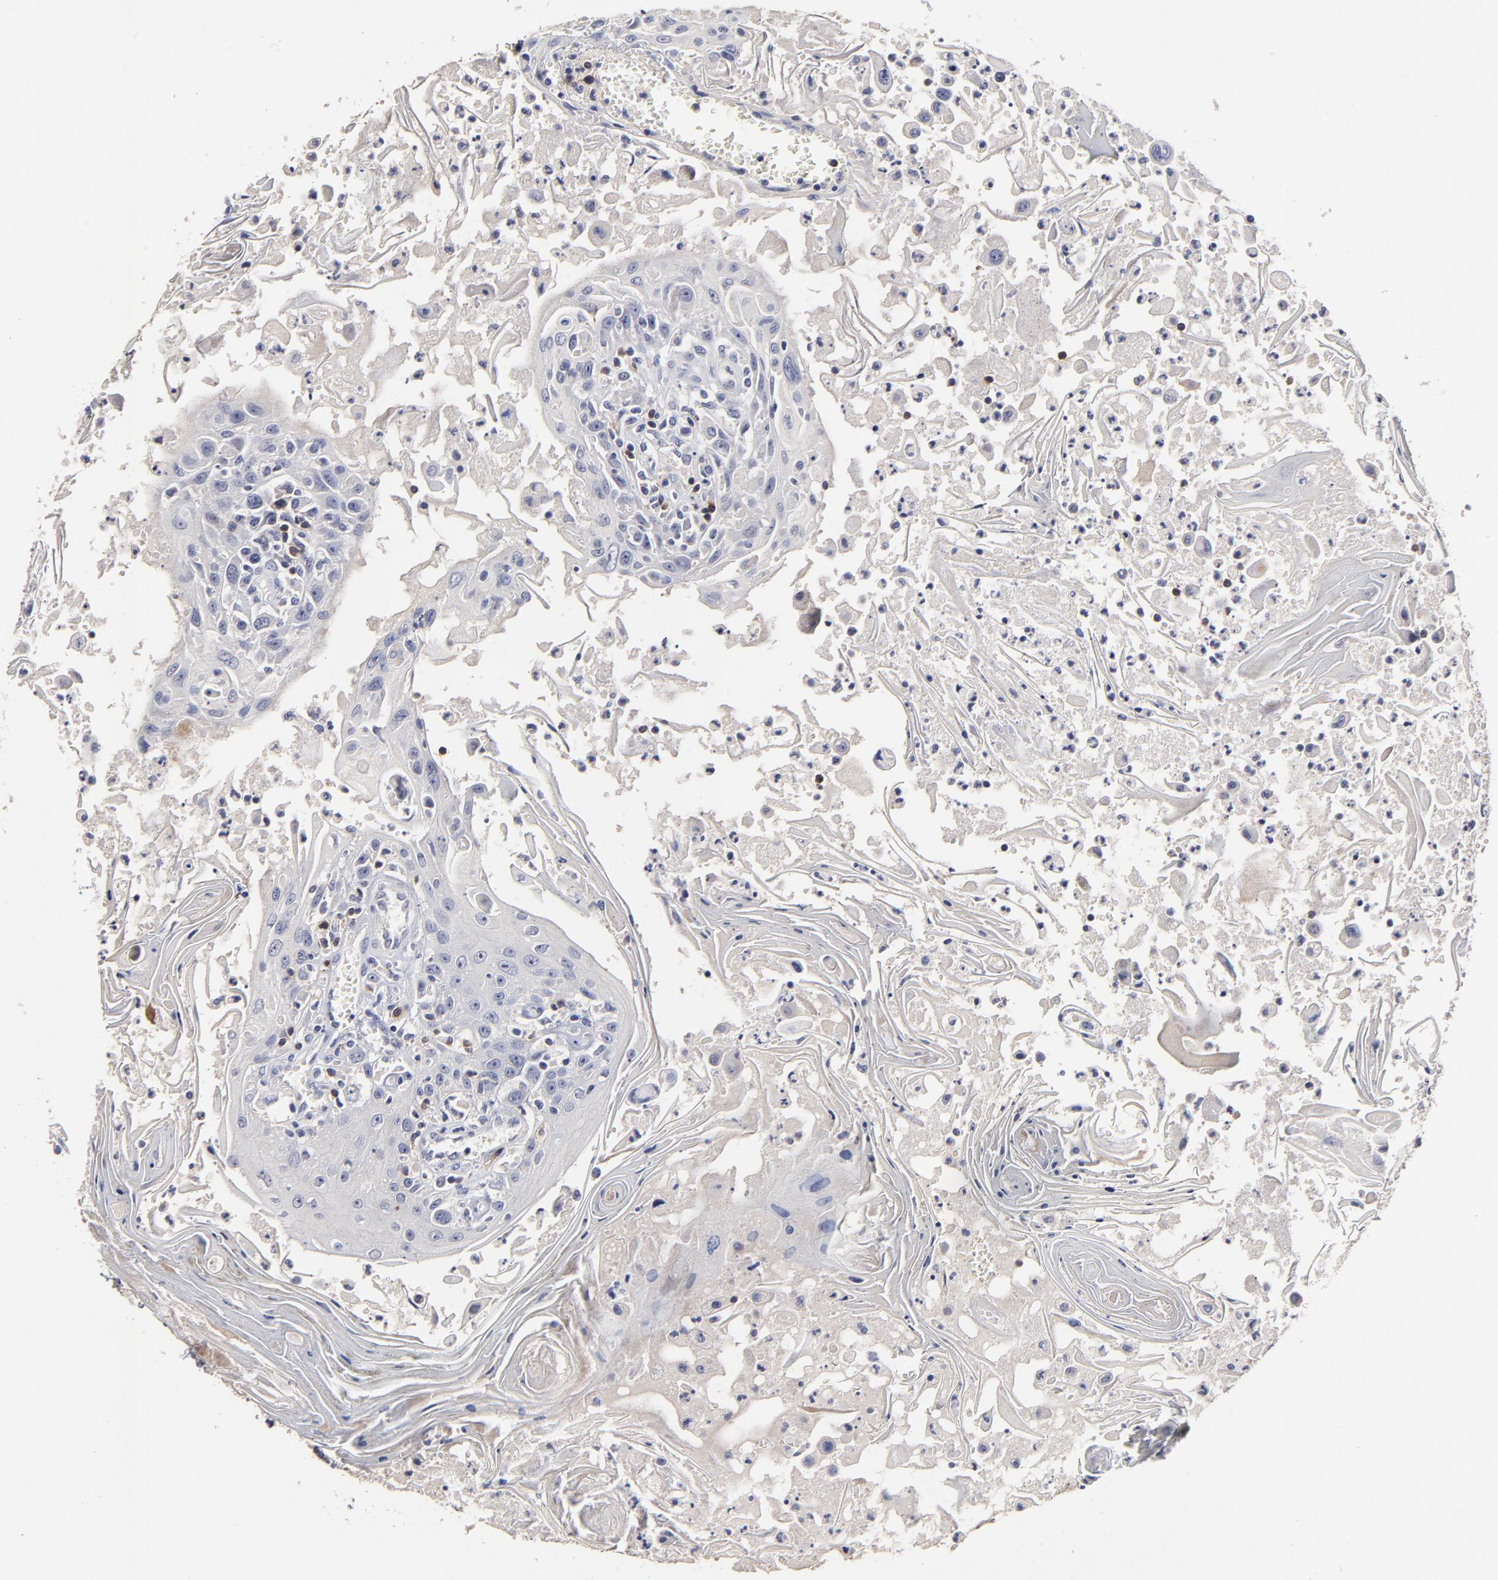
{"staining": {"intensity": "negative", "quantity": "none", "location": "none"}, "tissue": "head and neck cancer", "cell_type": "Tumor cells", "image_type": "cancer", "snomed": [{"axis": "morphology", "description": "Squamous cell carcinoma, NOS"}, {"axis": "topography", "description": "Oral tissue"}, {"axis": "topography", "description": "Head-Neck"}], "caption": "Tumor cells show no significant staining in squamous cell carcinoma (head and neck).", "gene": "TRAT1", "patient": {"sex": "female", "age": 76}}